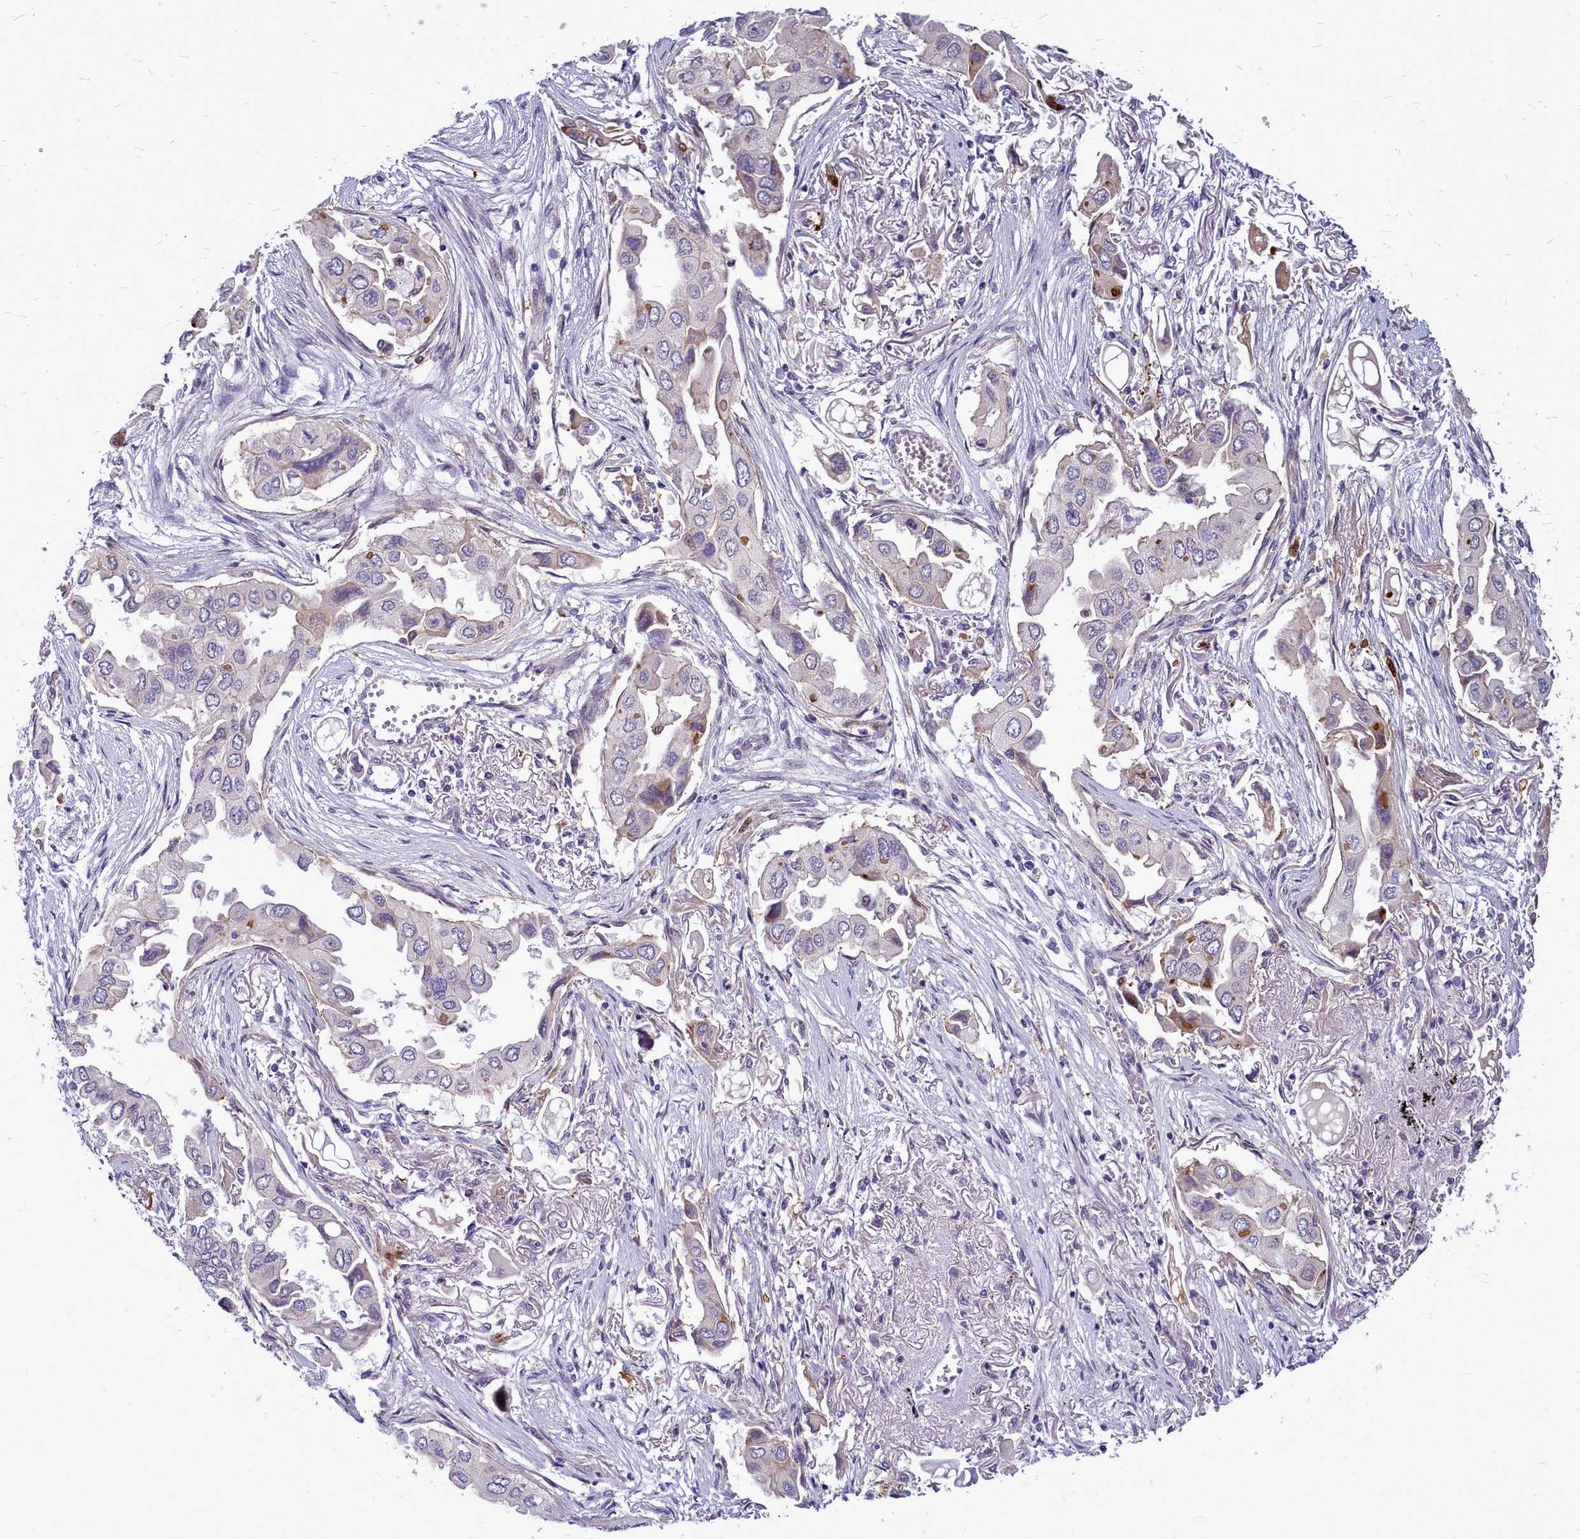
{"staining": {"intensity": "moderate", "quantity": "25%-75%", "location": "cytoplasmic/membranous"}, "tissue": "lung cancer", "cell_type": "Tumor cells", "image_type": "cancer", "snomed": [{"axis": "morphology", "description": "Adenocarcinoma, NOS"}, {"axis": "topography", "description": "Lung"}], "caption": "Tumor cells show moderate cytoplasmic/membranous positivity in about 25%-75% of cells in lung cancer.", "gene": "TTC5", "patient": {"sex": "female", "age": 76}}